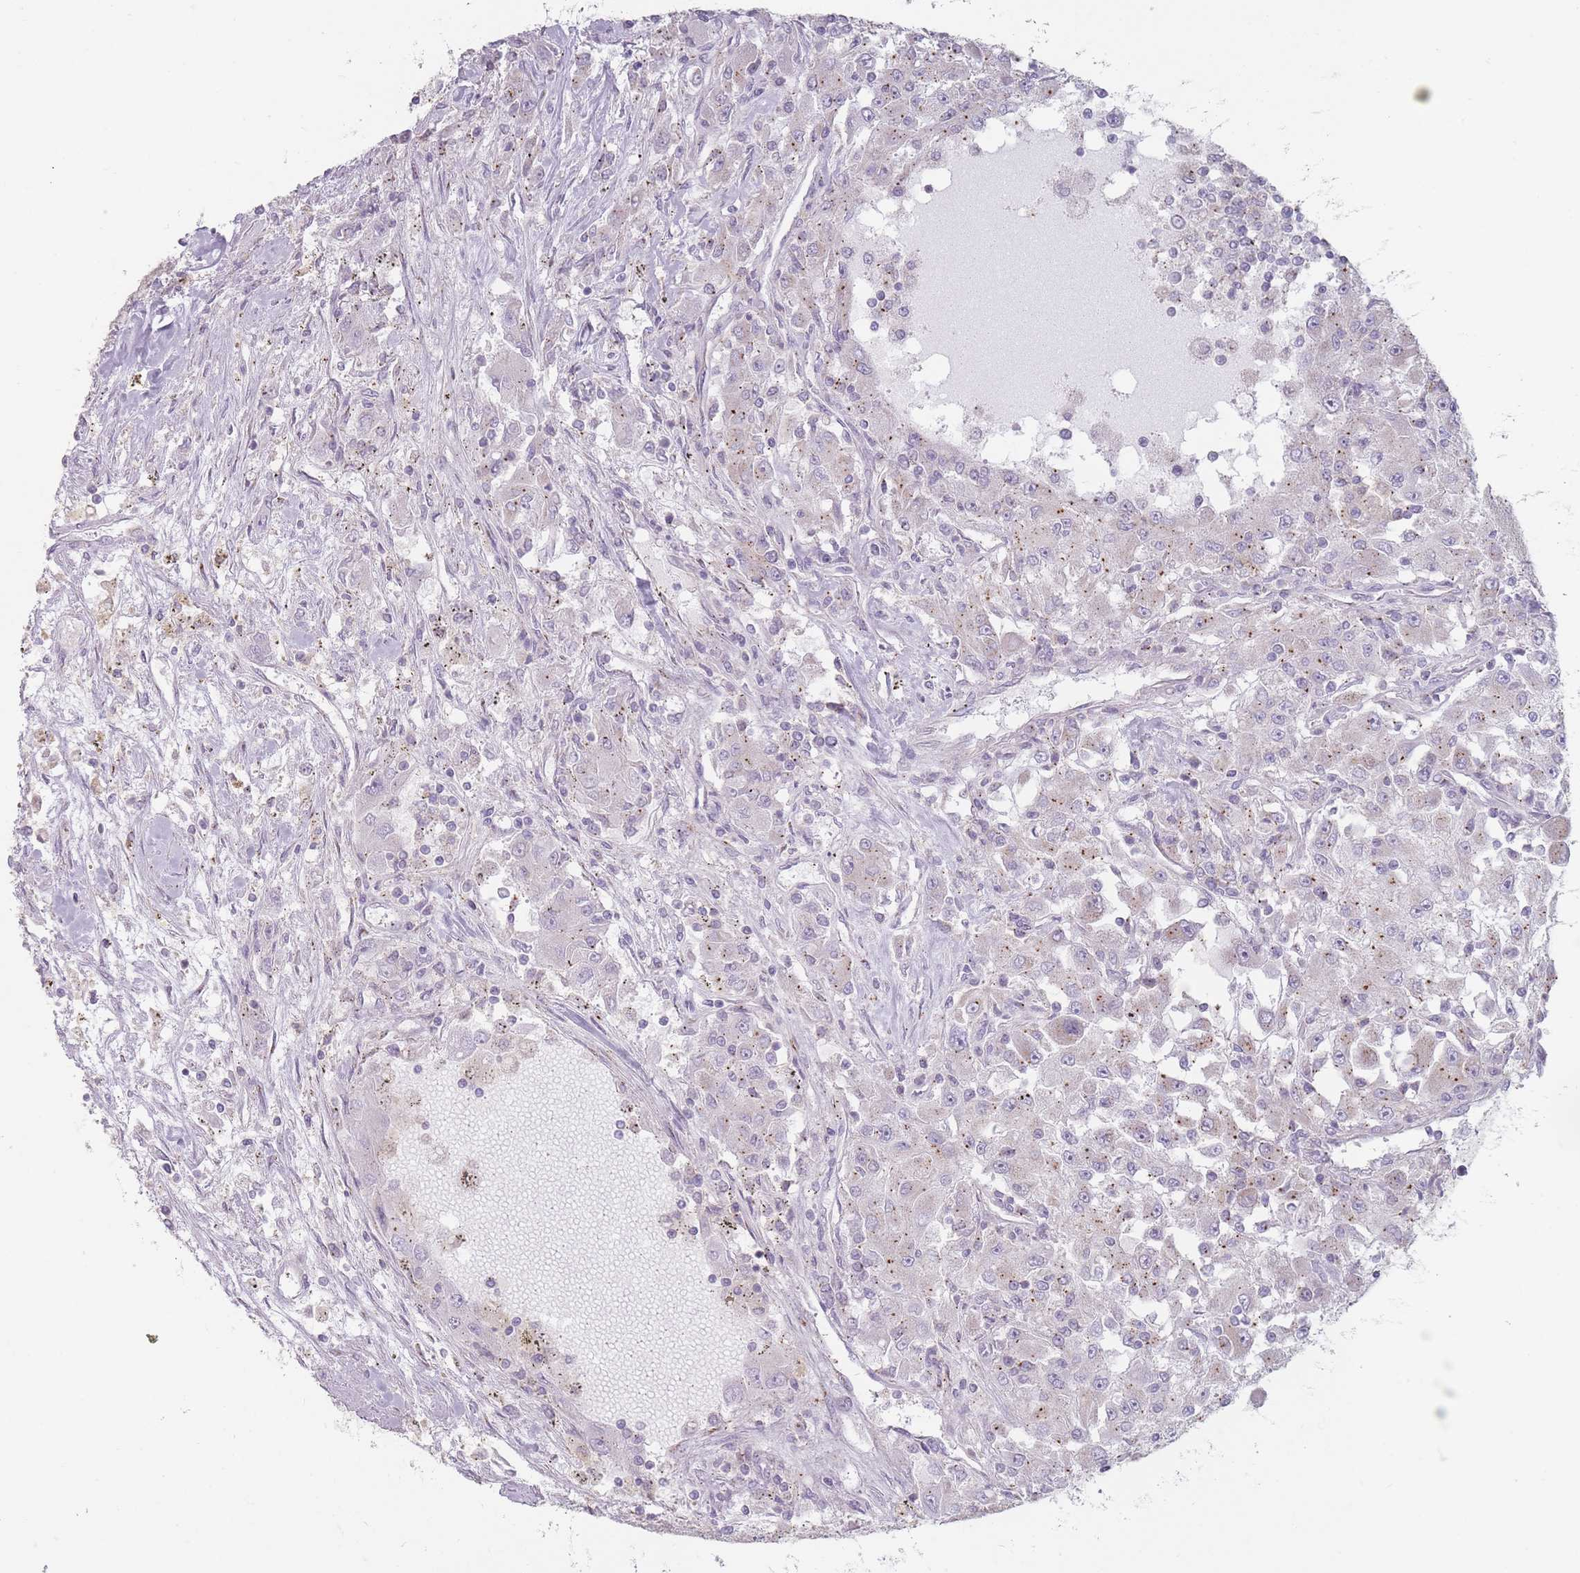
{"staining": {"intensity": "negative", "quantity": "none", "location": "none"}, "tissue": "renal cancer", "cell_type": "Tumor cells", "image_type": "cancer", "snomed": [{"axis": "morphology", "description": "Adenocarcinoma, NOS"}, {"axis": "topography", "description": "Kidney"}], "caption": "Immunohistochemistry (IHC) image of neoplastic tissue: human renal cancer (adenocarcinoma) stained with DAB demonstrates no significant protein staining in tumor cells. (DAB immunohistochemistry (IHC), high magnification).", "gene": "AKAIN1", "patient": {"sex": "female", "age": 67}}